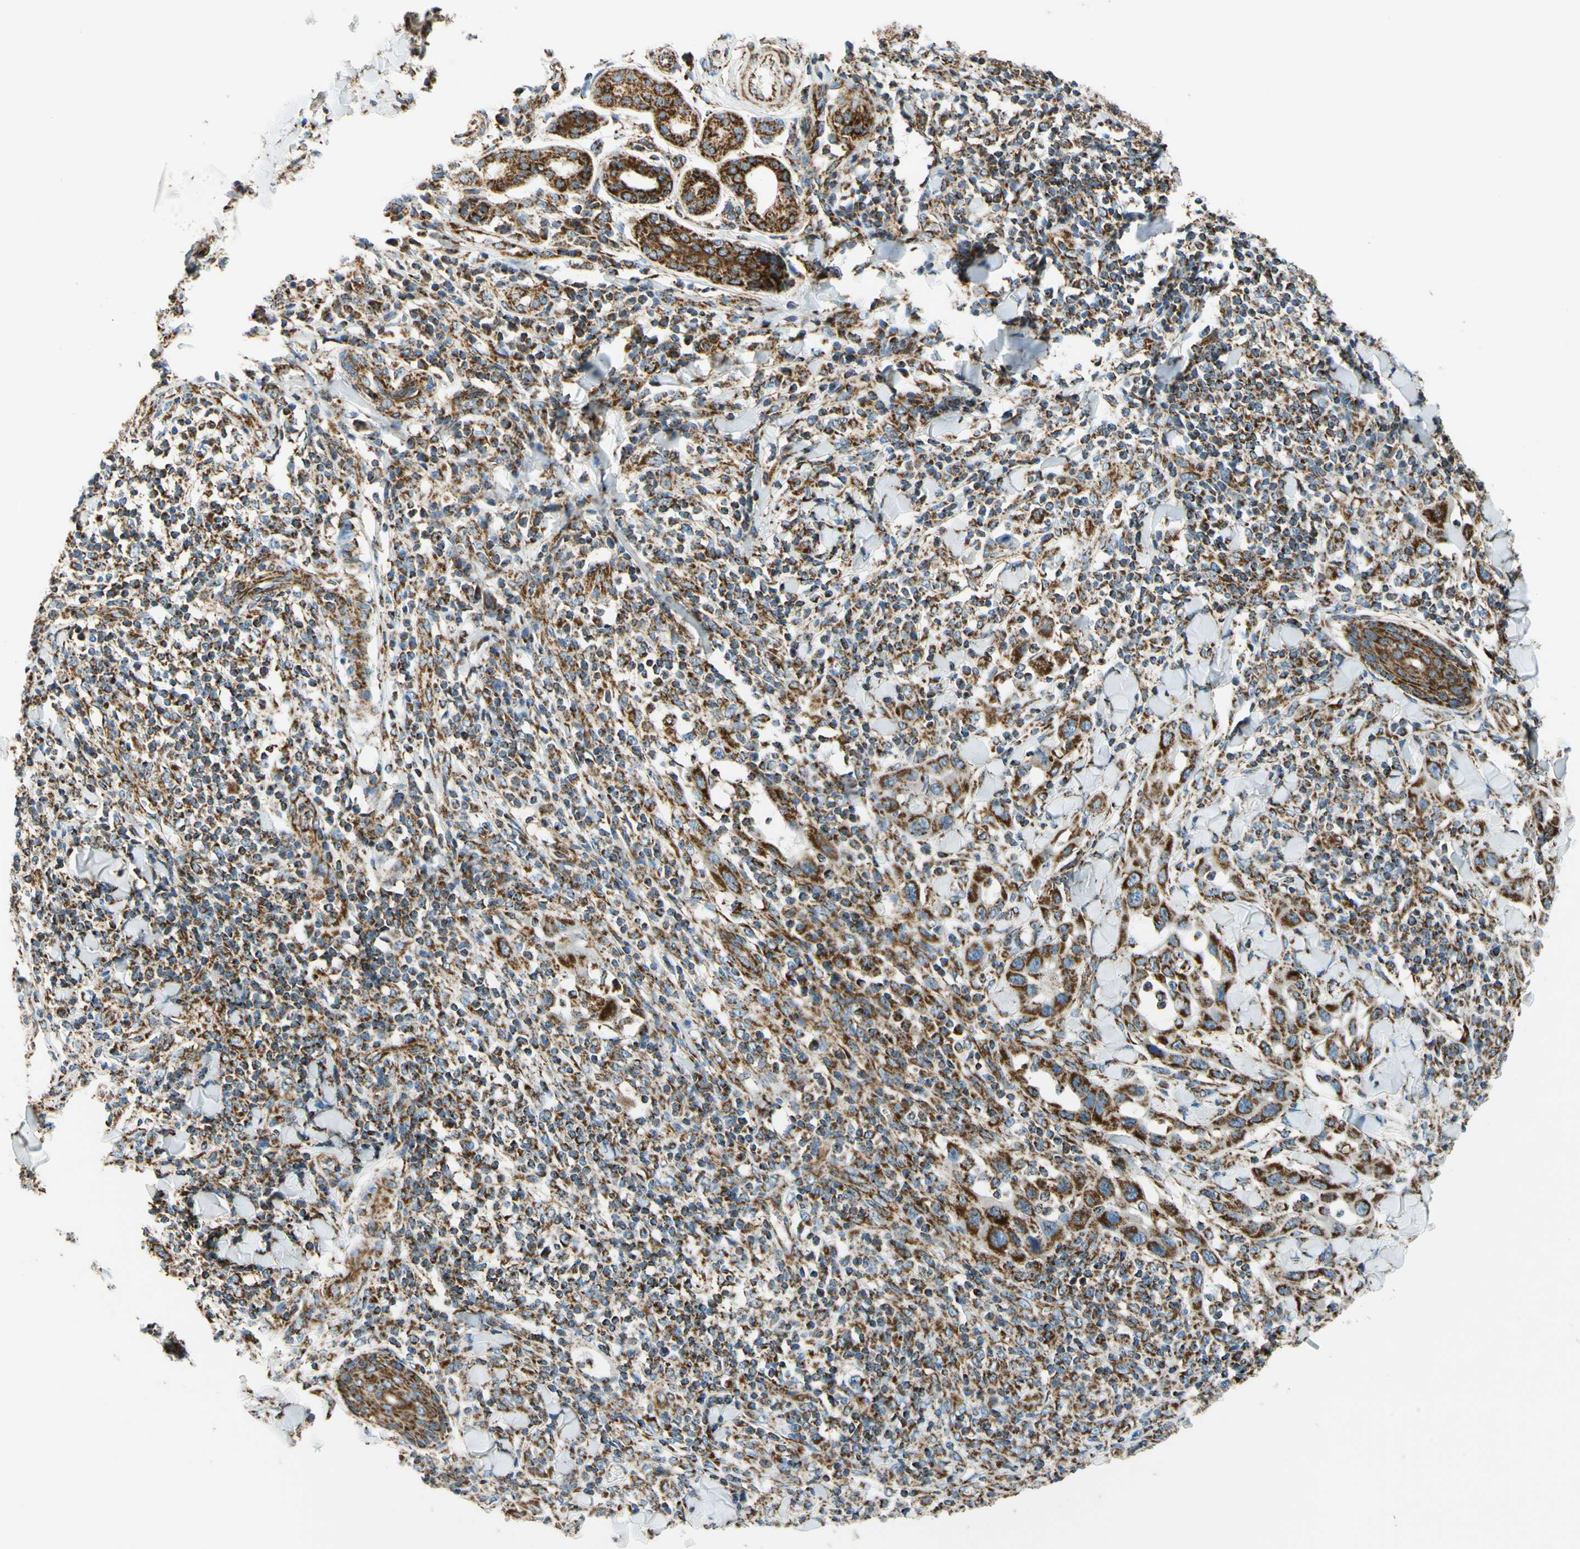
{"staining": {"intensity": "strong", "quantity": ">75%", "location": "cytoplasmic/membranous"}, "tissue": "skin cancer", "cell_type": "Tumor cells", "image_type": "cancer", "snomed": [{"axis": "morphology", "description": "Squamous cell carcinoma, NOS"}, {"axis": "topography", "description": "Skin"}], "caption": "This is an image of immunohistochemistry (IHC) staining of skin squamous cell carcinoma, which shows strong positivity in the cytoplasmic/membranous of tumor cells.", "gene": "MAVS", "patient": {"sex": "male", "age": 24}}